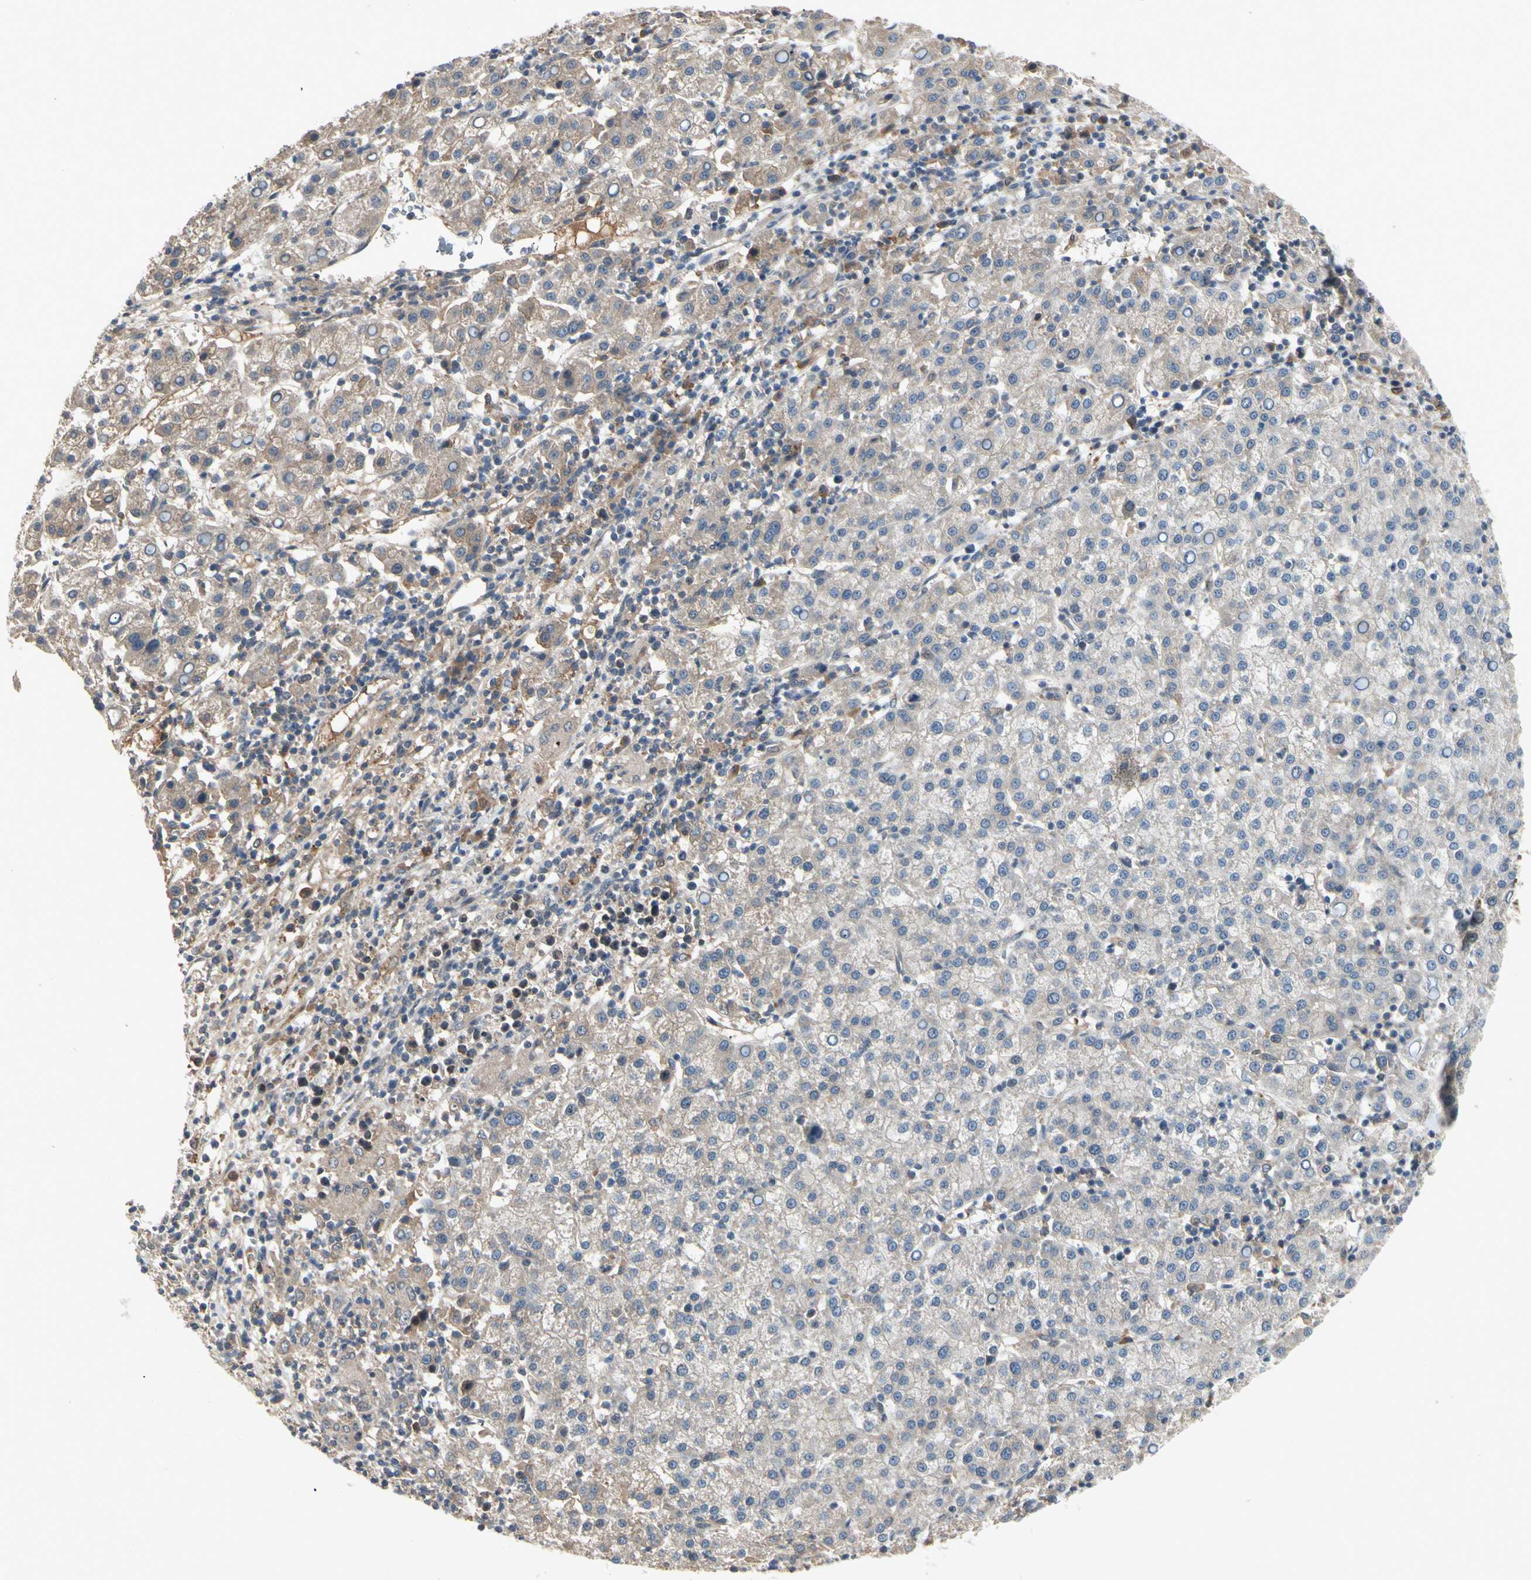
{"staining": {"intensity": "moderate", "quantity": ">75%", "location": "cytoplasmic/membranous"}, "tissue": "liver cancer", "cell_type": "Tumor cells", "image_type": "cancer", "snomed": [{"axis": "morphology", "description": "Carcinoma, Hepatocellular, NOS"}, {"axis": "topography", "description": "Liver"}], "caption": "Brown immunohistochemical staining in liver cancer (hepatocellular carcinoma) shows moderate cytoplasmic/membranous expression in approximately >75% of tumor cells.", "gene": "RNF14", "patient": {"sex": "female", "age": 58}}